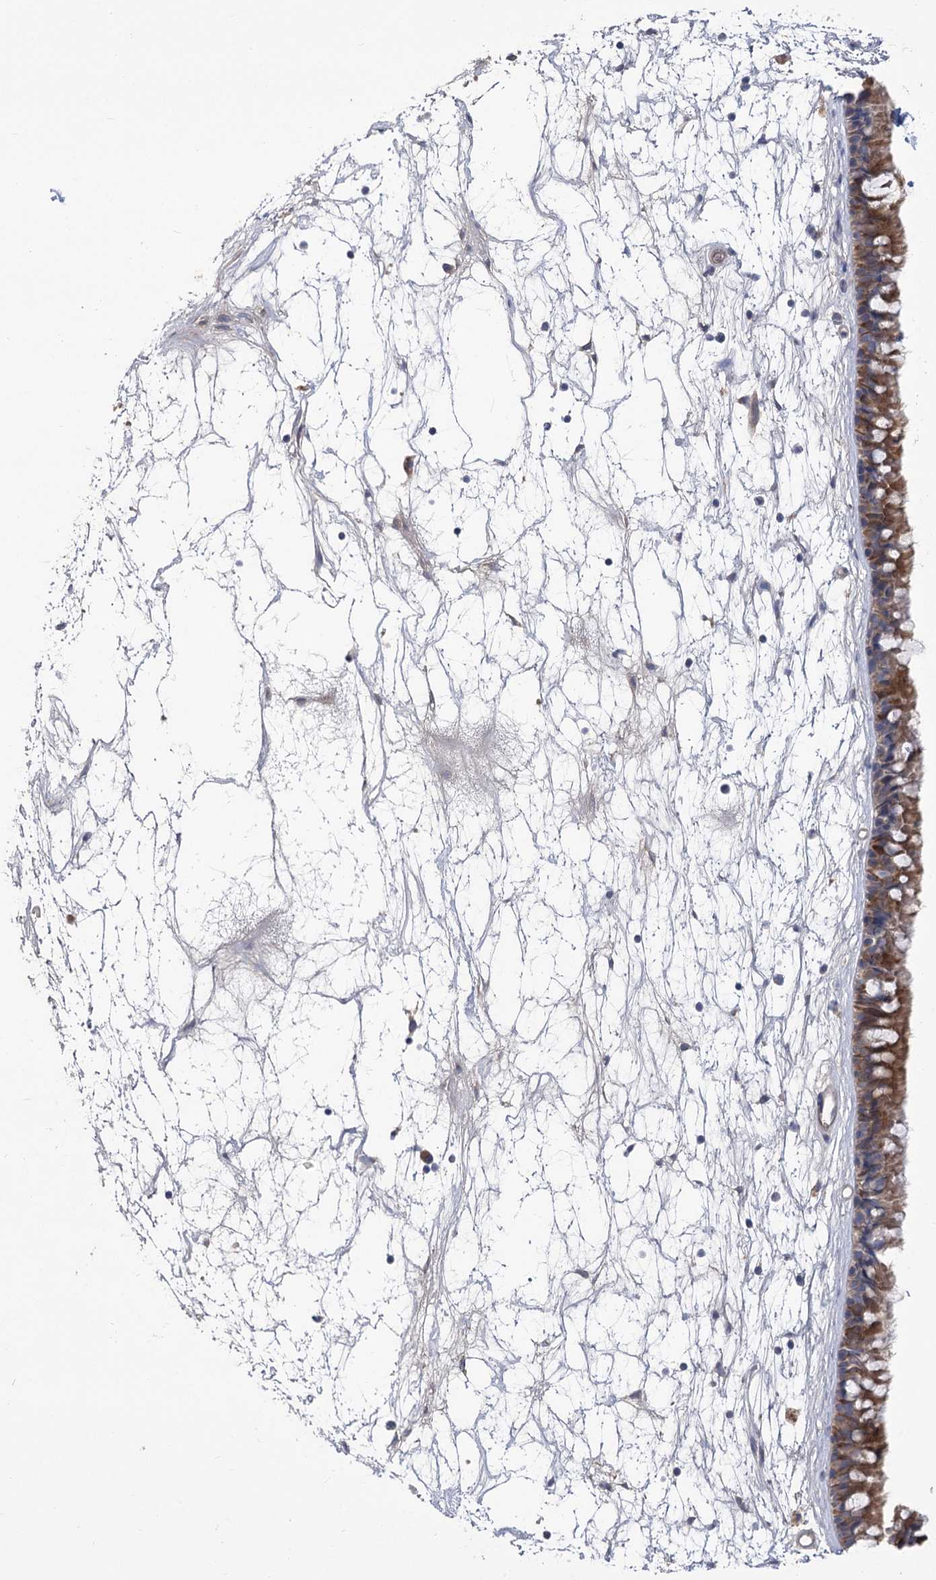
{"staining": {"intensity": "moderate", "quantity": ">75%", "location": "cytoplasmic/membranous"}, "tissue": "nasopharynx", "cell_type": "Respiratory epithelial cells", "image_type": "normal", "snomed": [{"axis": "morphology", "description": "Normal tissue, NOS"}, {"axis": "topography", "description": "Nasopharynx"}], "caption": "Immunohistochemical staining of unremarkable human nasopharynx exhibits medium levels of moderate cytoplasmic/membranous staining in approximately >75% of respiratory epithelial cells.", "gene": "PBLD", "patient": {"sex": "male", "age": 64}}